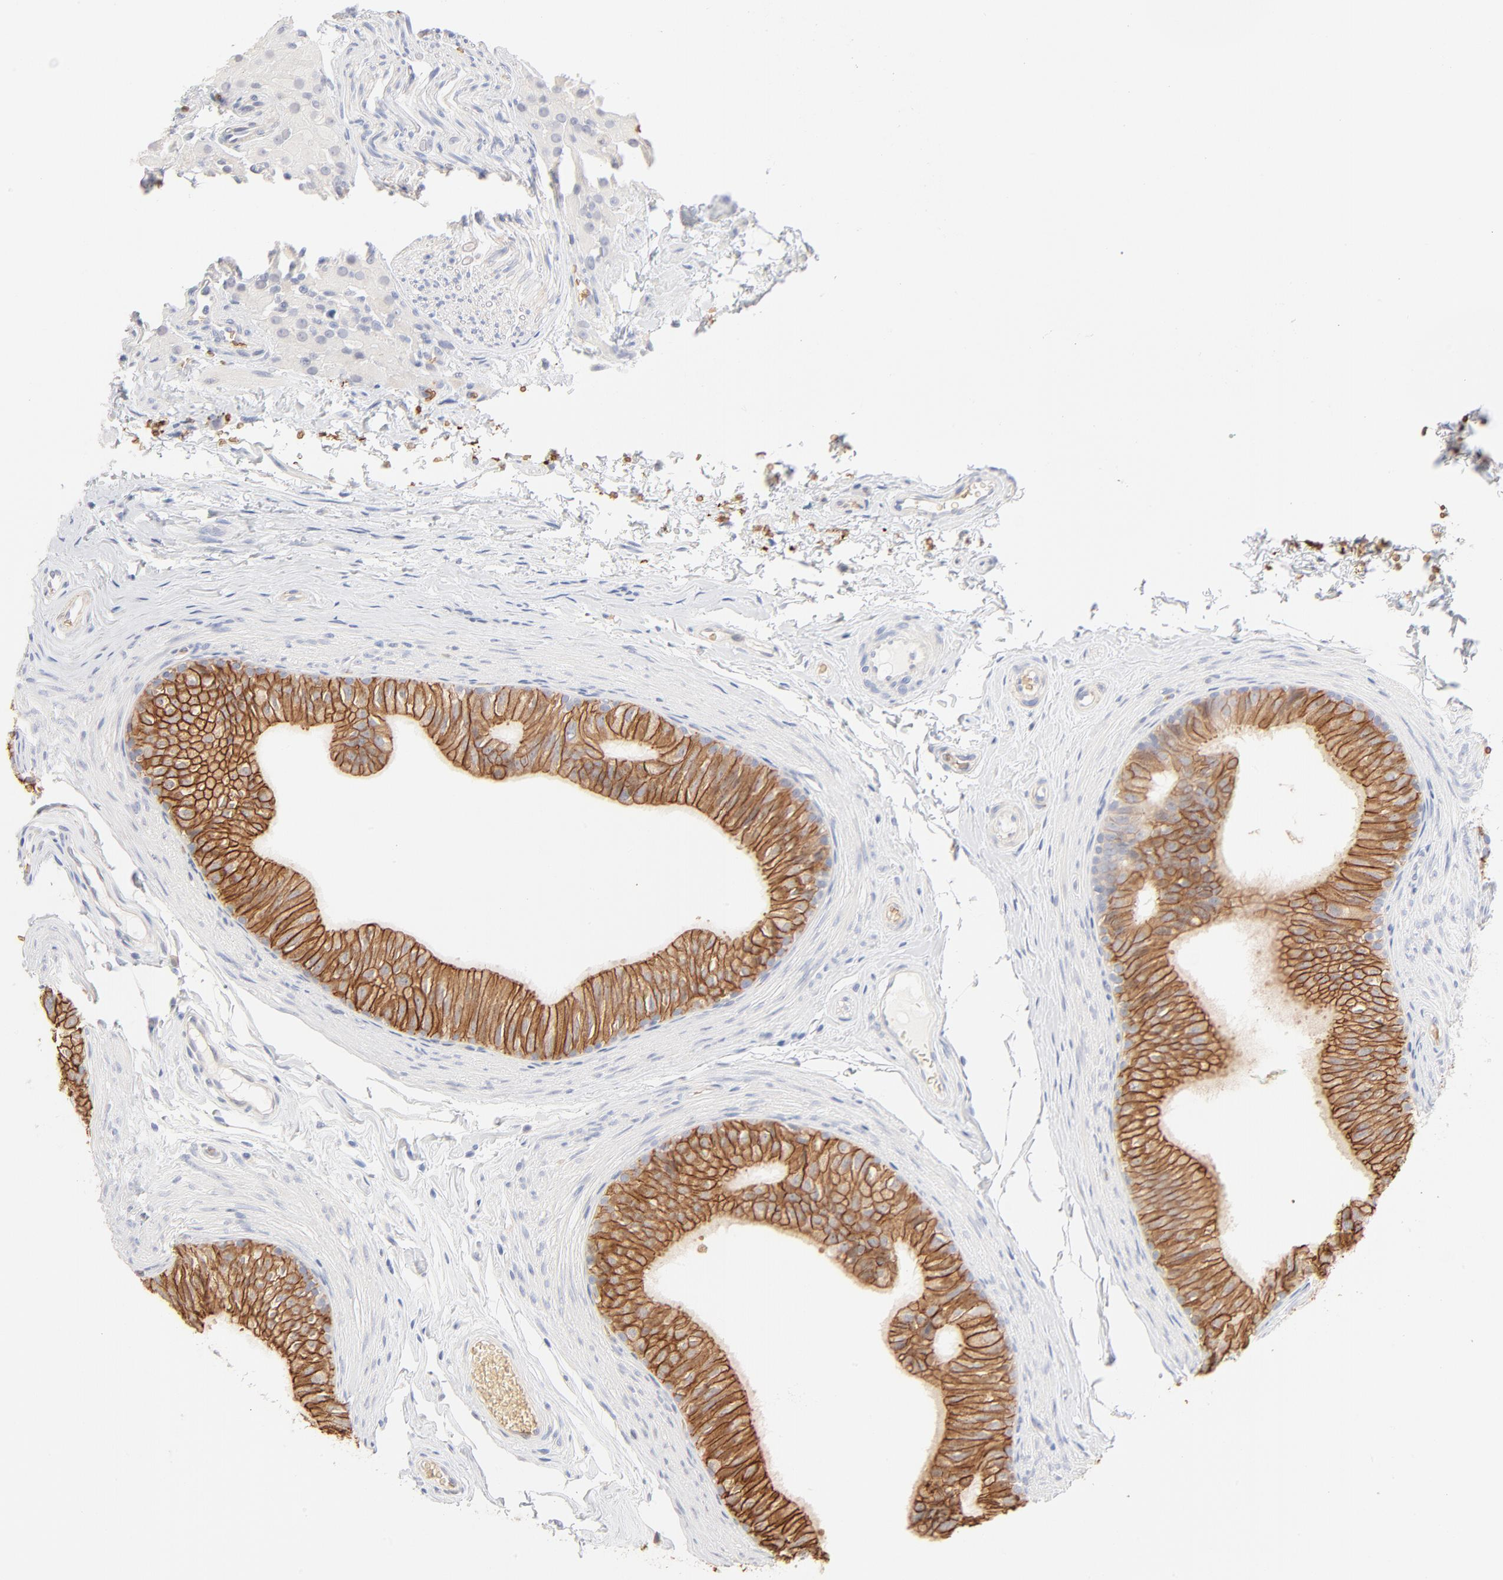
{"staining": {"intensity": "strong", "quantity": ">75%", "location": "cytoplasmic/membranous"}, "tissue": "epididymis", "cell_type": "Glandular cells", "image_type": "normal", "snomed": [{"axis": "morphology", "description": "Normal tissue, NOS"}, {"axis": "topography", "description": "Testis"}, {"axis": "topography", "description": "Epididymis"}], "caption": "Glandular cells show high levels of strong cytoplasmic/membranous staining in about >75% of cells in unremarkable epididymis.", "gene": "SPTB", "patient": {"sex": "male", "age": 36}}